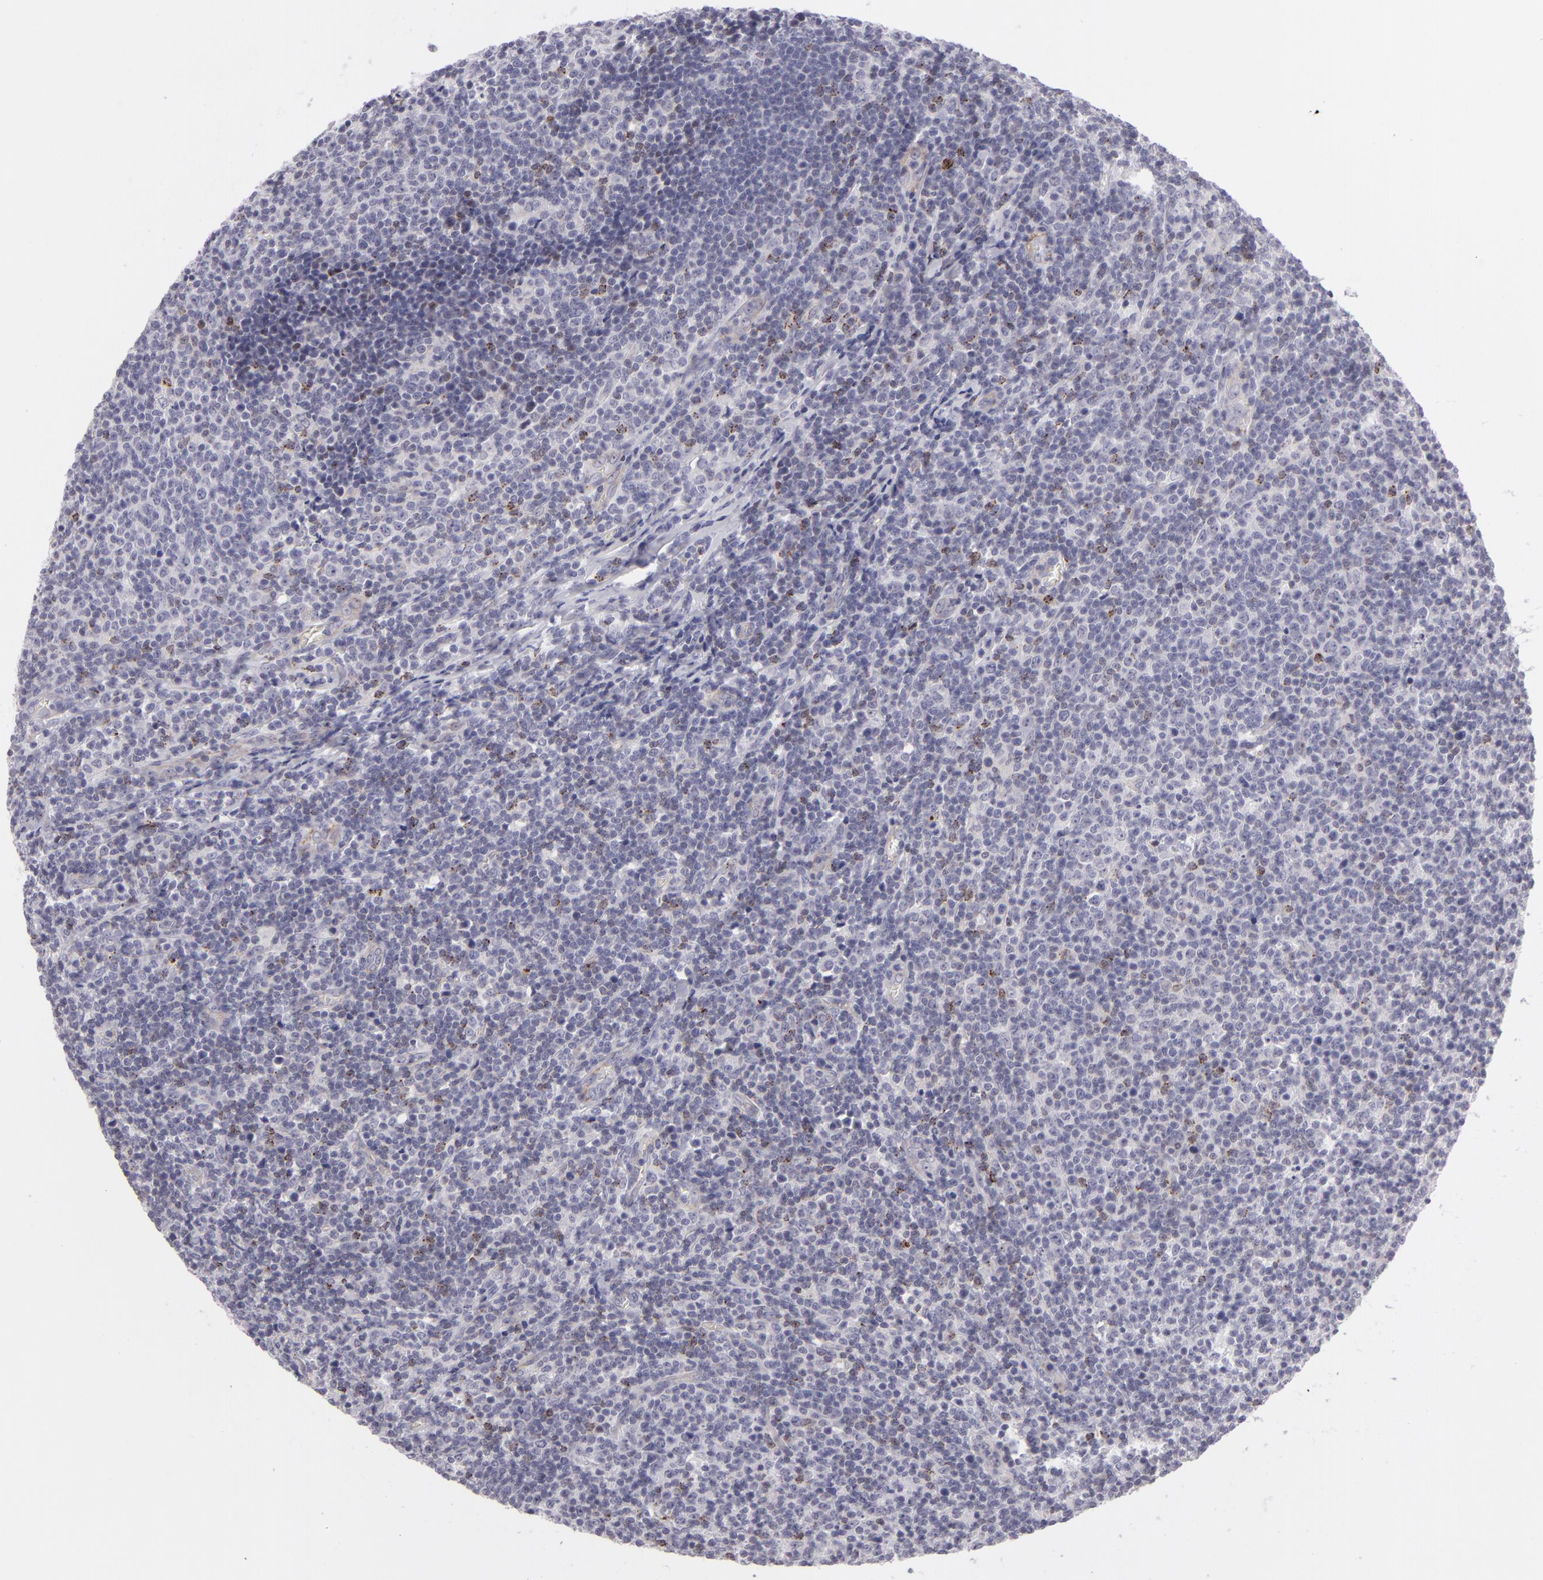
{"staining": {"intensity": "negative", "quantity": "none", "location": "none"}, "tissue": "lymphoma", "cell_type": "Tumor cells", "image_type": "cancer", "snomed": [{"axis": "morphology", "description": "Malignant lymphoma, non-Hodgkin's type, Low grade"}, {"axis": "topography", "description": "Lymph node"}], "caption": "Low-grade malignant lymphoma, non-Hodgkin's type was stained to show a protein in brown. There is no significant positivity in tumor cells.", "gene": "CTNNB1", "patient": {"sex": "male", "age": 74}}